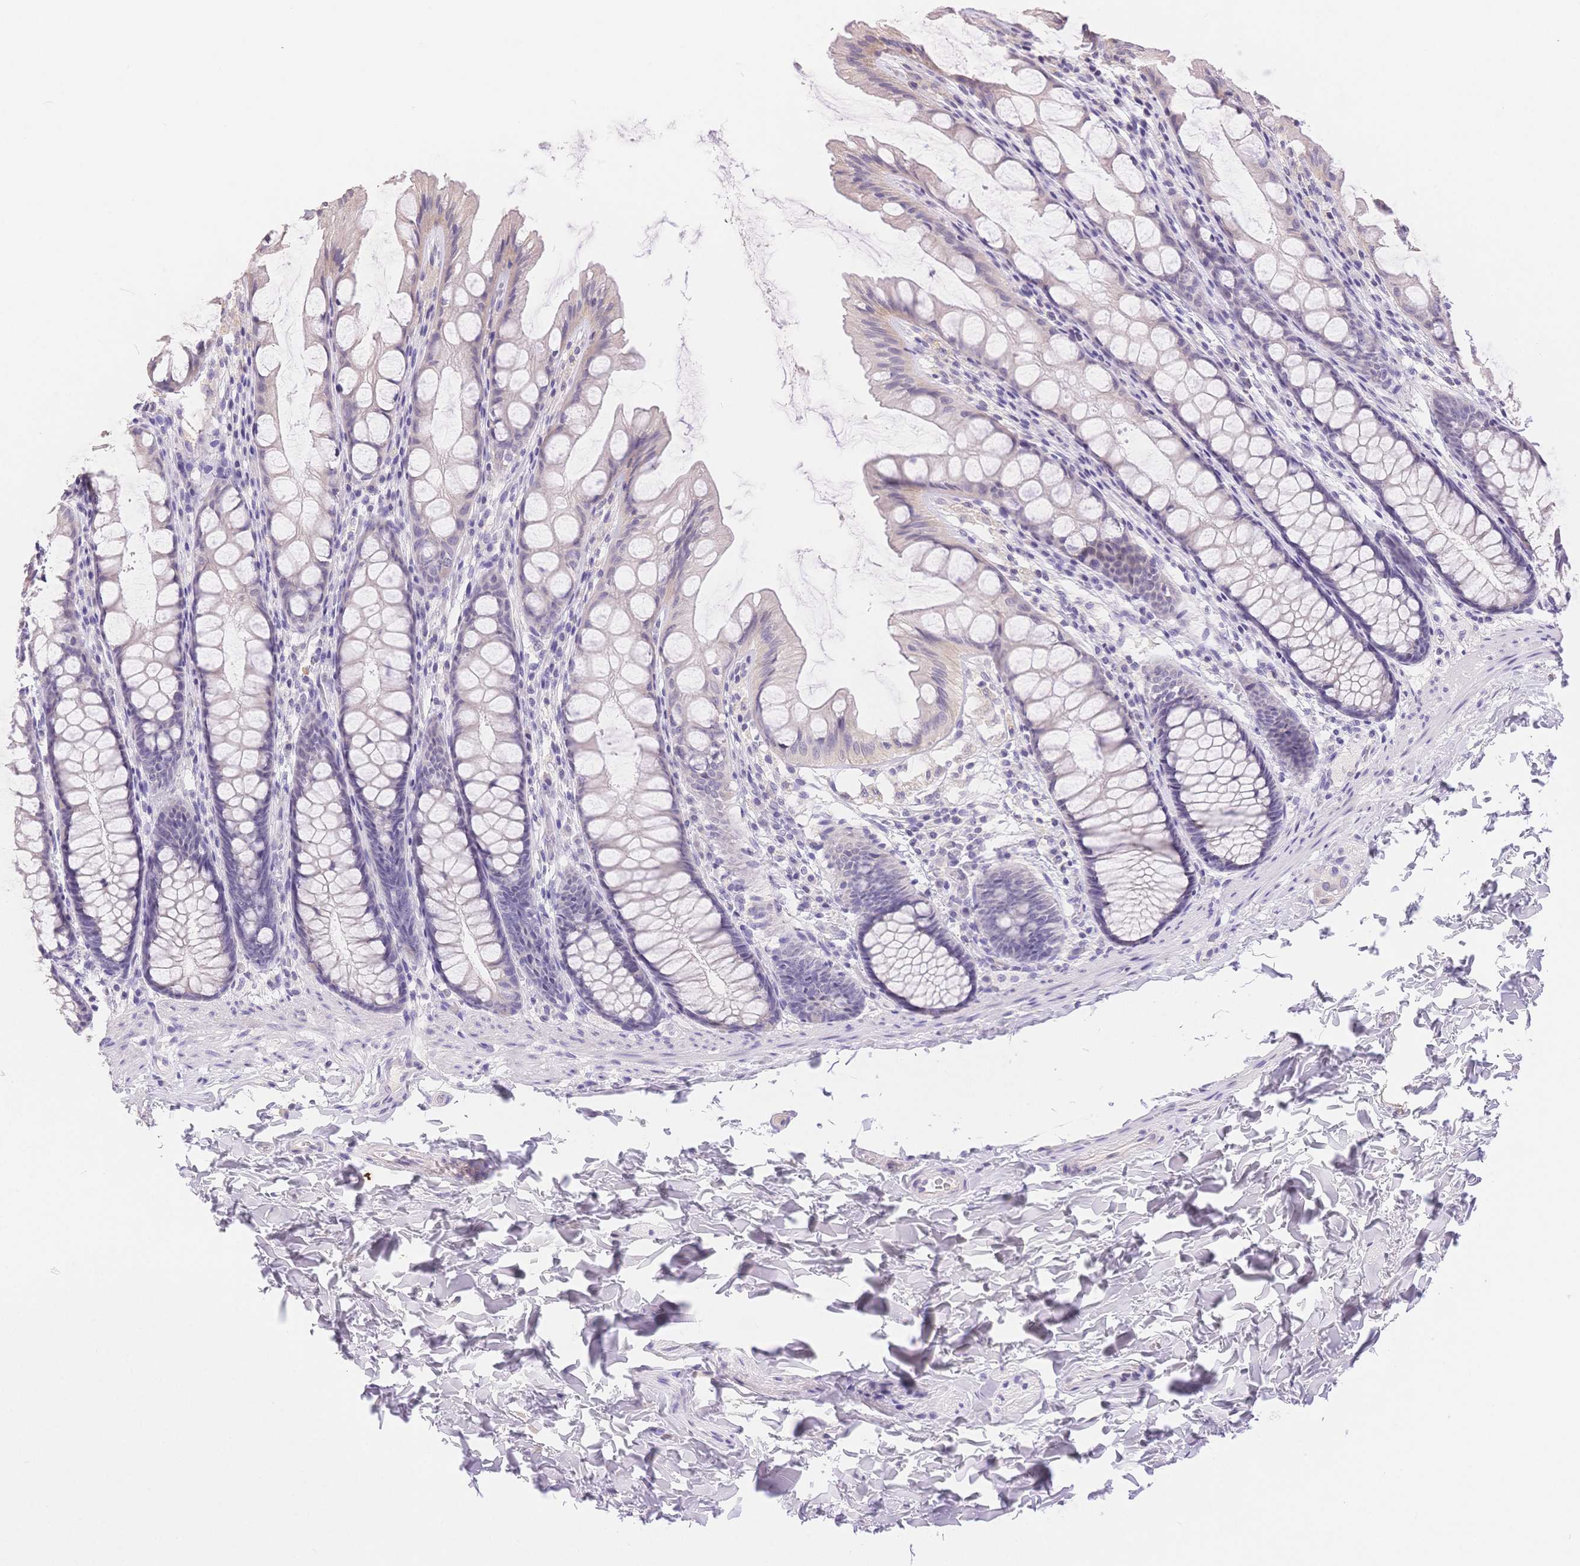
{"staining": {"intensity": "negative", "quantity": "none", "location": "none"}, "tissue": "colon", "cell_type": "Endothelial cells", "image_type": "normal", "snomed": [{"axis": "morphology", "description": "Normal tissue, NOS"}, {"axis": "topography", "description": "Colon"}], "caption": "Human colon stained for a protein using IHC reveals no expression in endothelial cells.", "gene": "MYOM1", "patient": {"sex": "male", "age": 47}}